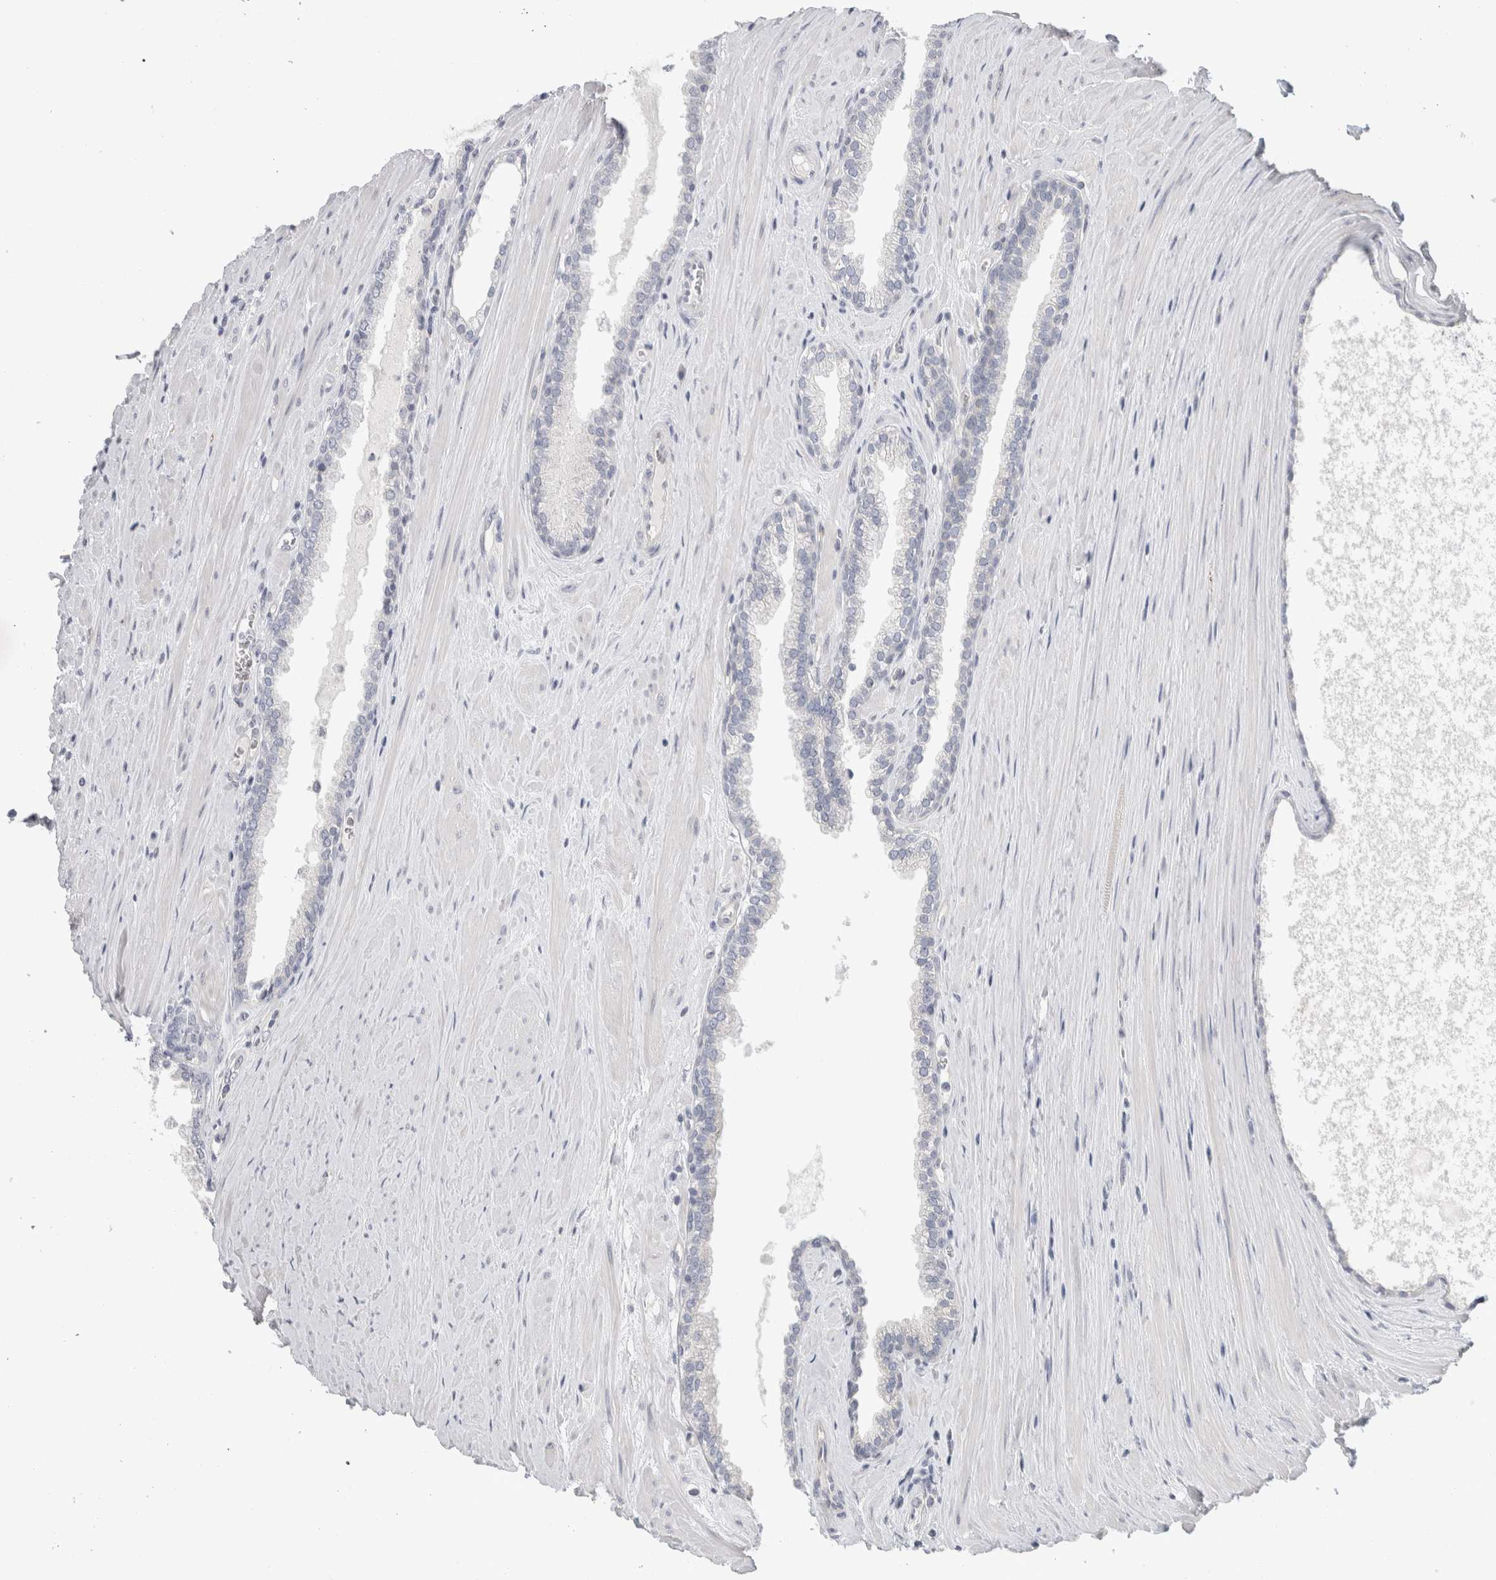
{"staining": {"intensity": "negative", "quantity": "none", "location": "none"}, "tissue": "prostate cancer", "cell_type": "Tumor cells", "image_type": "cancer", "snomed": [{"axis": "morphology", "description": "Adenocarcinoma, Low grade"}, {"axis": "topography", "description": "Prostate"}], "caption": "A micrograph of prostate cancer (low-grade adenocarcinoma) stained for a protein exhibits no brown staining in tumor cells.", "gene": "SYTL5", "patient": {"sex": "male", "age": 62}}